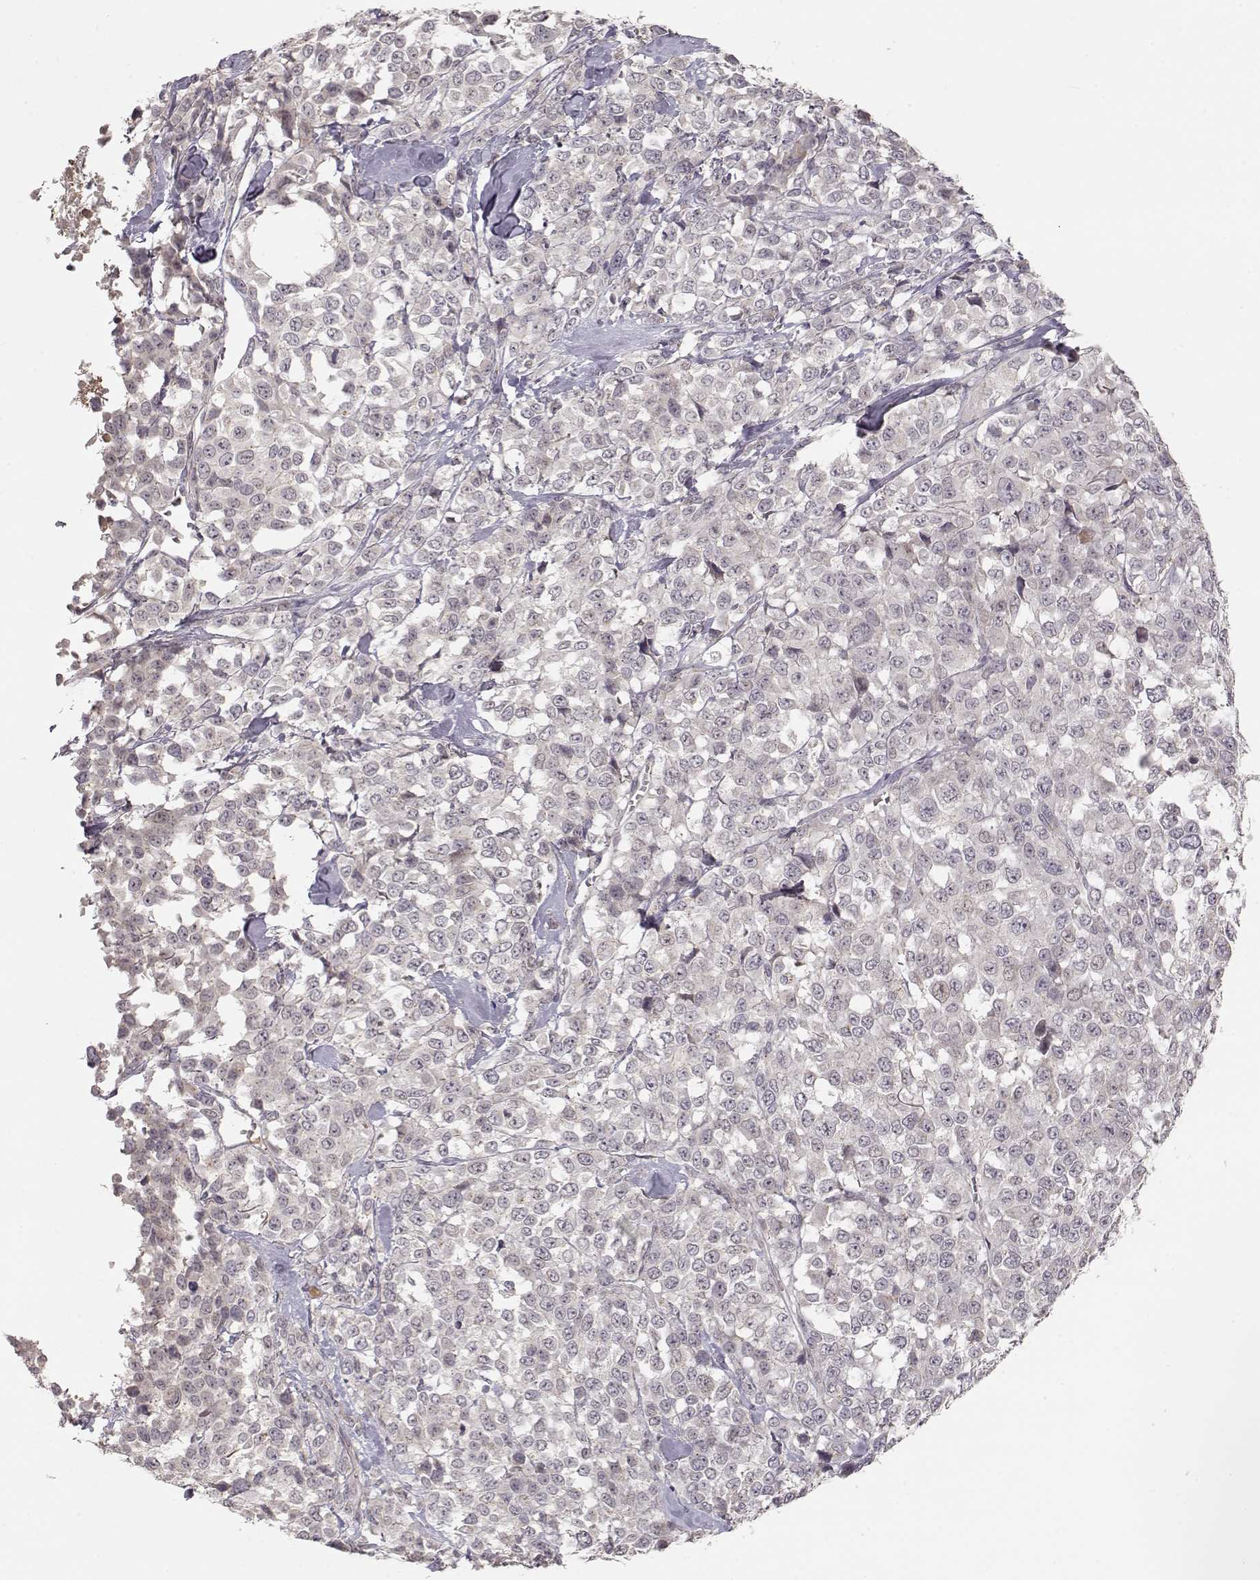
{"staining": {"intensity": "negative", "quantity": "none", "location": "none"}, "tissue": "melanoma", "cell_type": "Tumor cells", "image_type": "cancer", "snomed": [{"axis": "morphology", "description": "Malignant melanoma, Metastatic site"}, {"axis": "topography", "description": "Skin"}], "caption": "Tumor cells show no significant protein positivity in malignant melanoma (metastatic site).", "gene": "PNMT", "patient": {"sex": "male", "age": 84}}